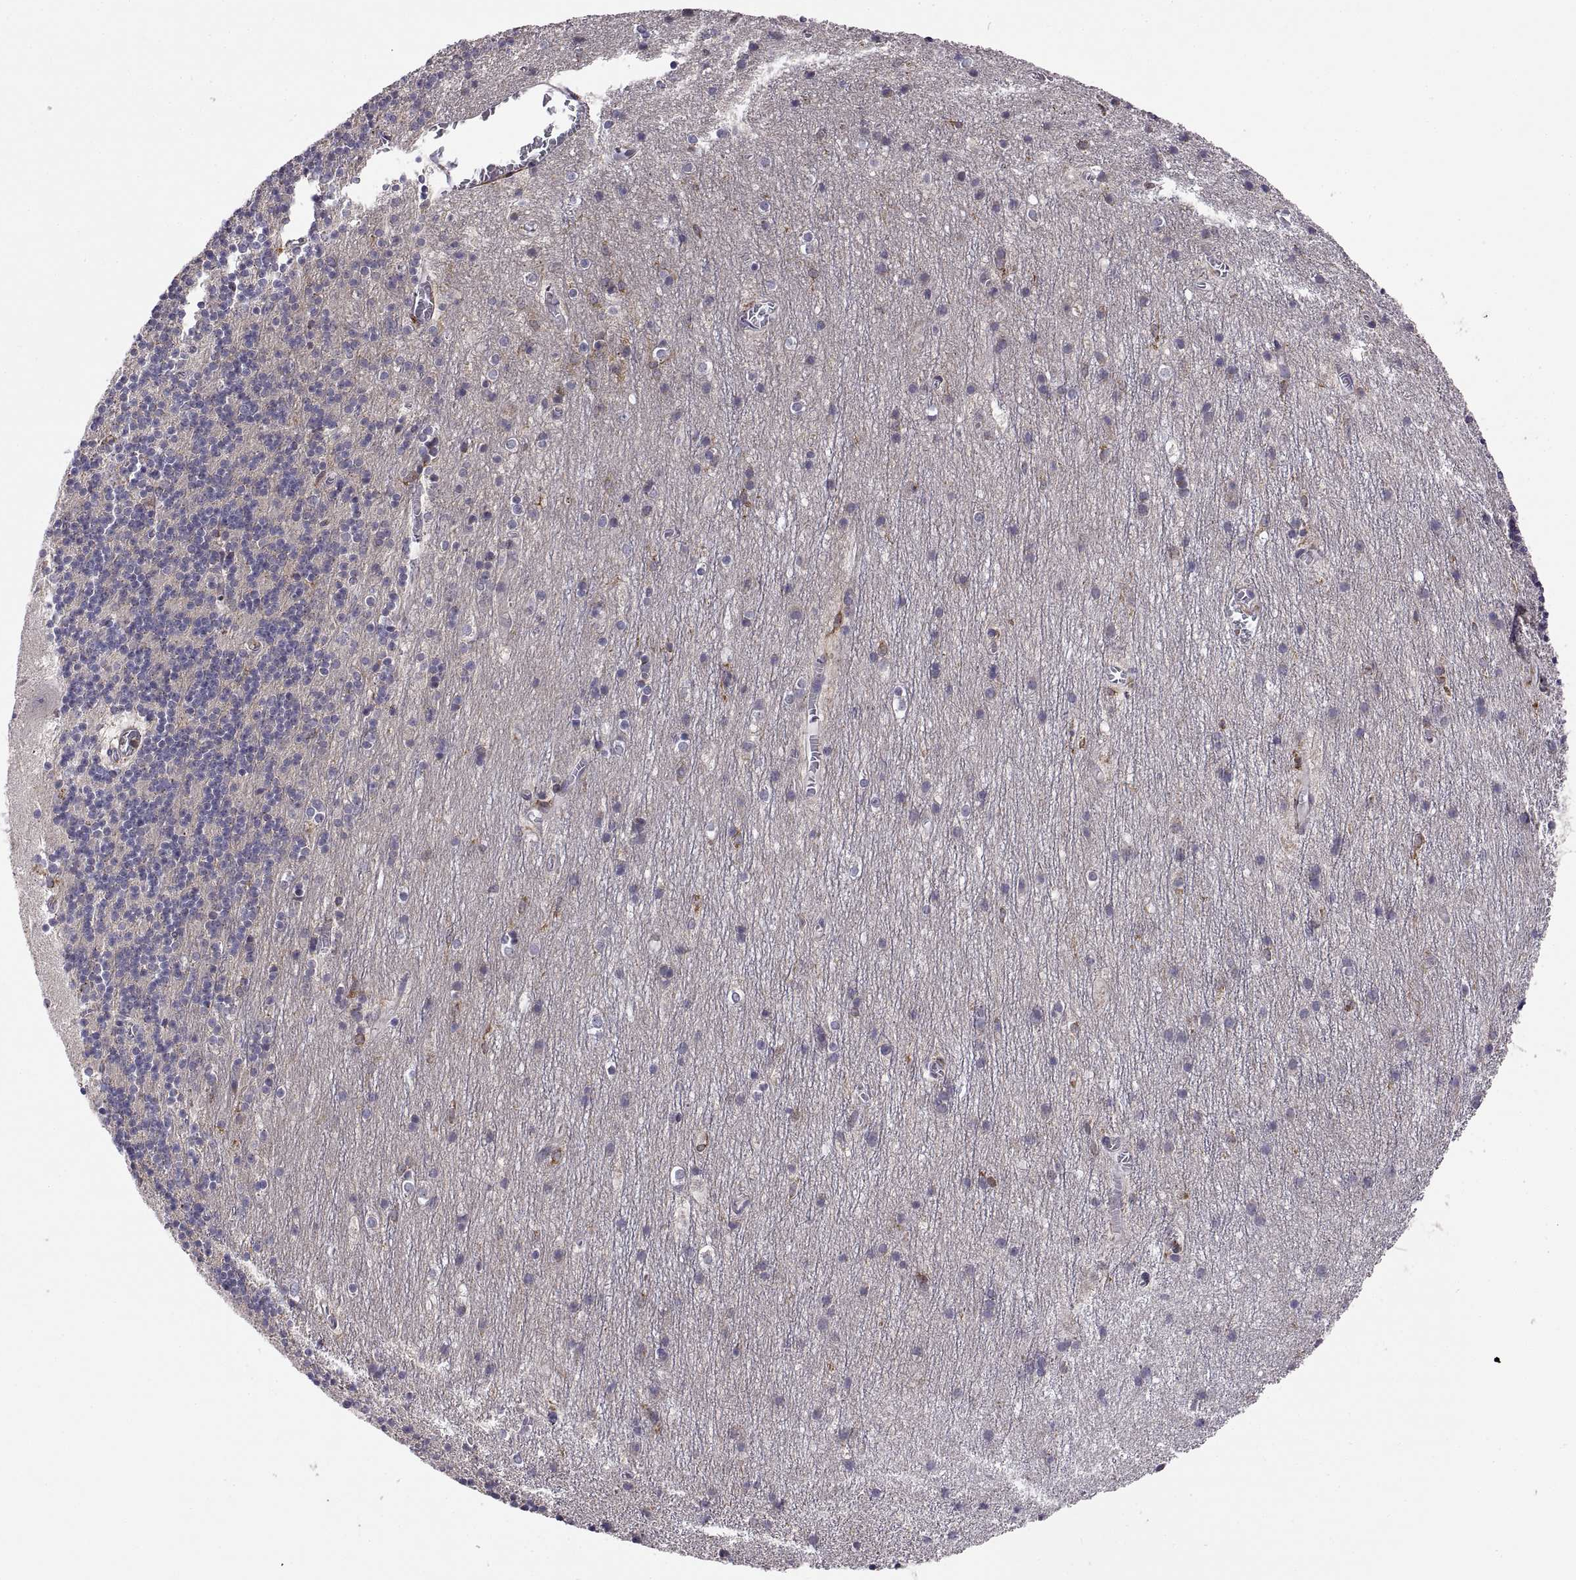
{"staining": {"intensity": "negative", "quantity": "none", "location": "none"}, "tissue": "cerebellum", "cell_type": "Cells in granular layer", "image_type": "normal", "snomed": [{"axis": "morphology", "description": "Normal tissue, NOS"}, {"axis": "topography", "description": "Cerebellum"}], "caption": "A high-resolution micrograph shows IHC staining of benign cerebellum, which reveals no significant positivity in cells in granular layer.", "gene": "ACAP1", "patient": {"sex": "male", "age": 70}}